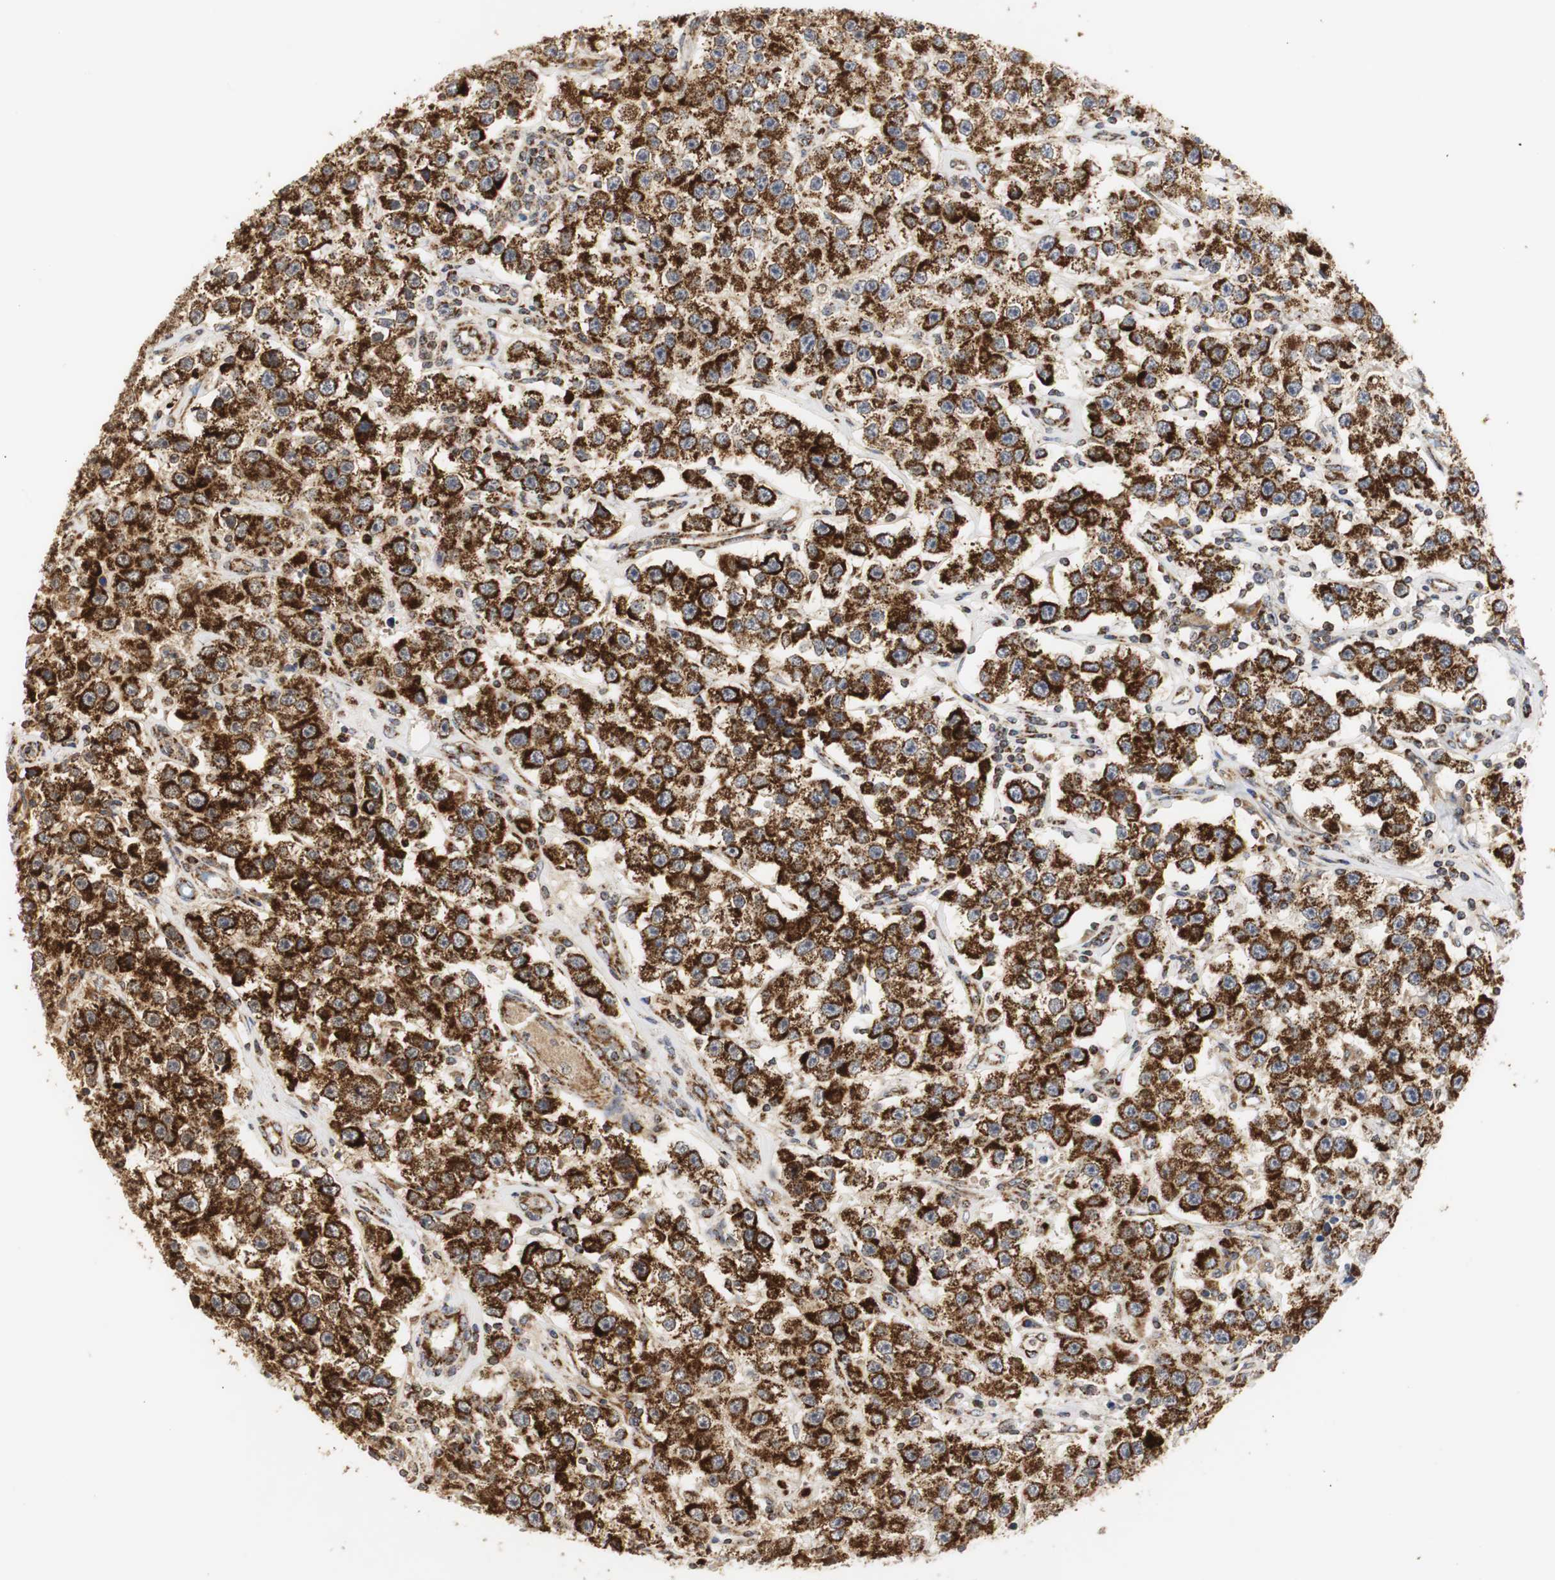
{"staining": {"intensity": "strong", "quantity": ">75%", "location": "cytoplasmic/membranous"}, "tissue": "testis cancer", "cell_type": "Tumor cells", "image_type": "cancer", "snomed": [{"axis": "morphology", "description": "Seminoma, NOS"}, {"axis": "topography", "description": "Testis"}], "caption": "Immunohistochemistry (IHC) of testis cancer (seminoma) exhibits high levels of strong cytoplasmic/membranous staining in approximately >75% of tumor cells. The staining is performed using DAB (3,3'-diaminobenzidine) brown chromogen to label protein expression. The nuclei are counter-stained blue using hematoxylin.", "gene": "HSD17B10", "patient": {"sex": "male", "age": 52}}